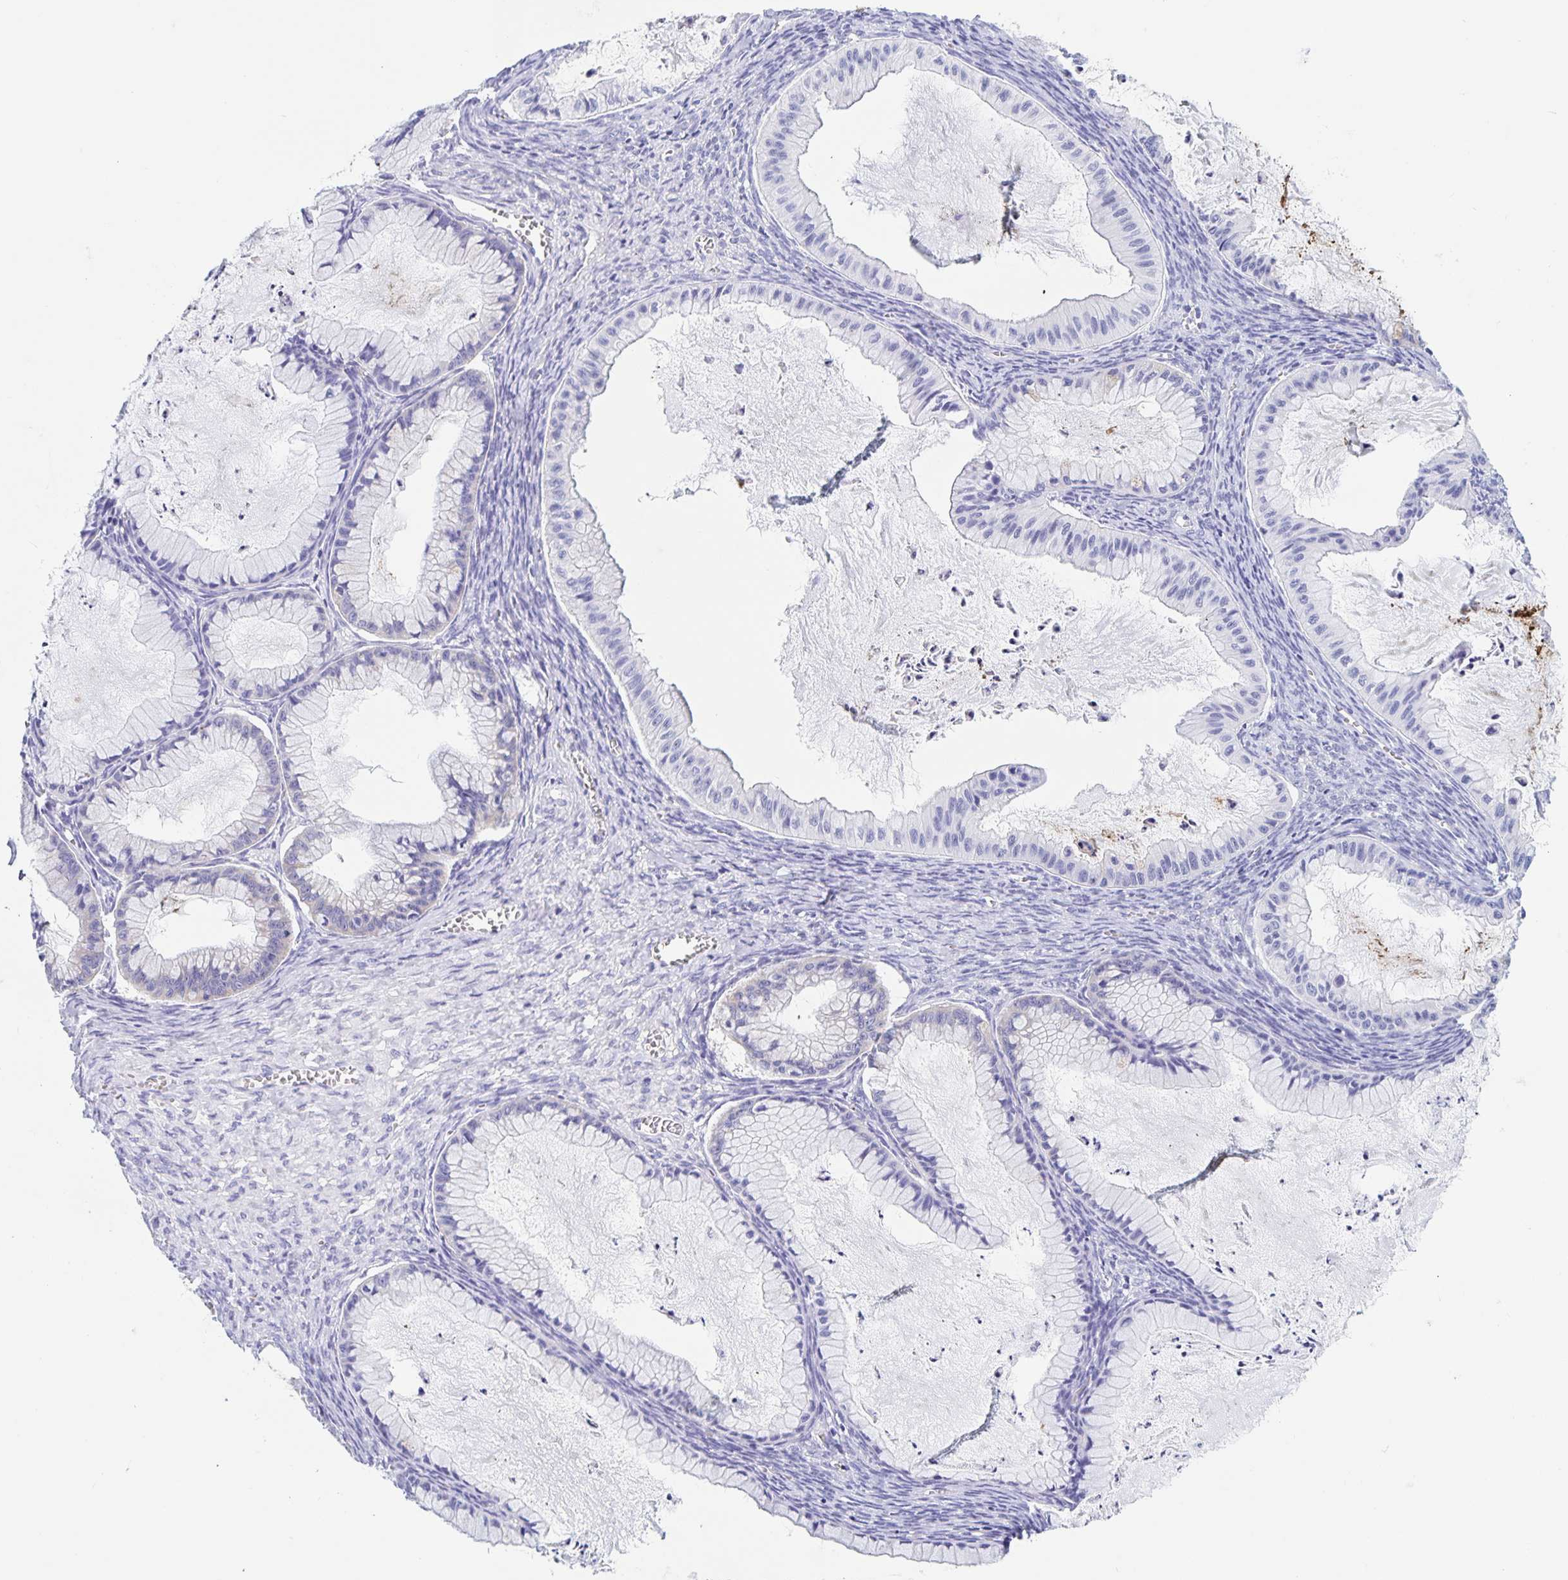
{"staining": {"intensity": "negative", "quantity": "none", "location": "none"}, "tissue": "ovarian cancer", "cell_type": "Tumor cells", "image_type": "cancer", "snomed": [{"axis": "morphology", "description": "Cystadenocarcinoma, mucinous, NOS"}, {"axis": "topography", "description": "Ovary"}], "caption": "DAB (3,3'-diaminobenzidine) immunohistochemical staining of mucinous cystadenocarcinoma (ovarian) reveals no significant staining in tumor cells. (DAB (3,3'-diaminobenzidine) immunohistochemistry (IHC) visualized using brightfield microscopy, high magnification).", "gene": "DMBT1", "patient": {"sex": "female", "age": 72}}